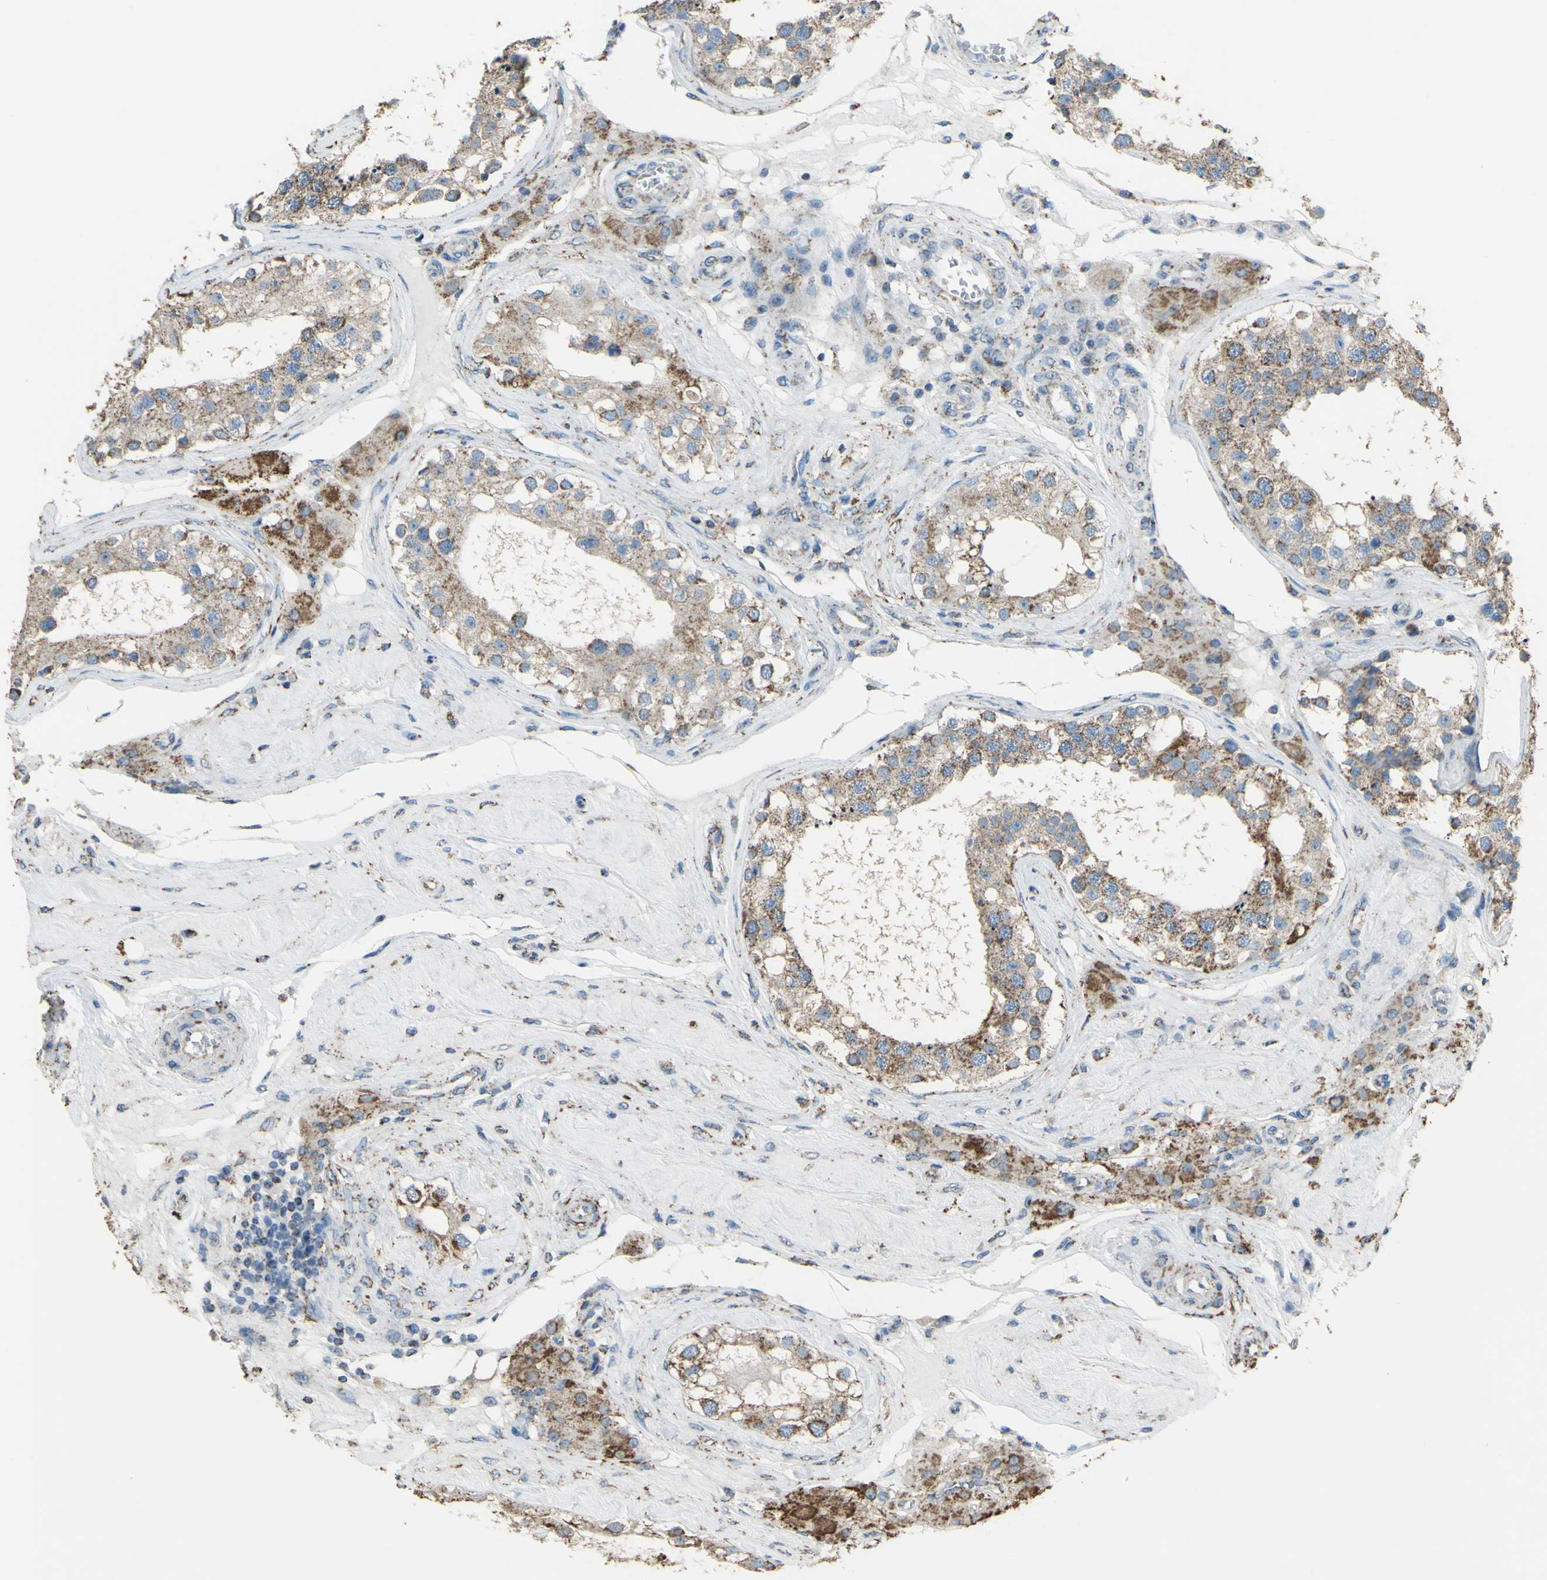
{"staining": {"intensity": "weak", "quantity": ">75%", "location": "cytoplasmic/membranous"}, "tissue": "testis", "cell_type": "Cells in seminiferous ducts", "image_type": "normal", "snomed": [{"axis": "morphology", "description": "Normal tissue, NOS"}, {"axis": "topography", "description": "Testis"}], "caption": "A brown stain labels weak cytoplasmic/membranous positivity of a protein in cells in seminiferous ducts of unremarkable human testis.", "gene": "CMKLR2", "patient": {"sex": "male", "age": 68}}